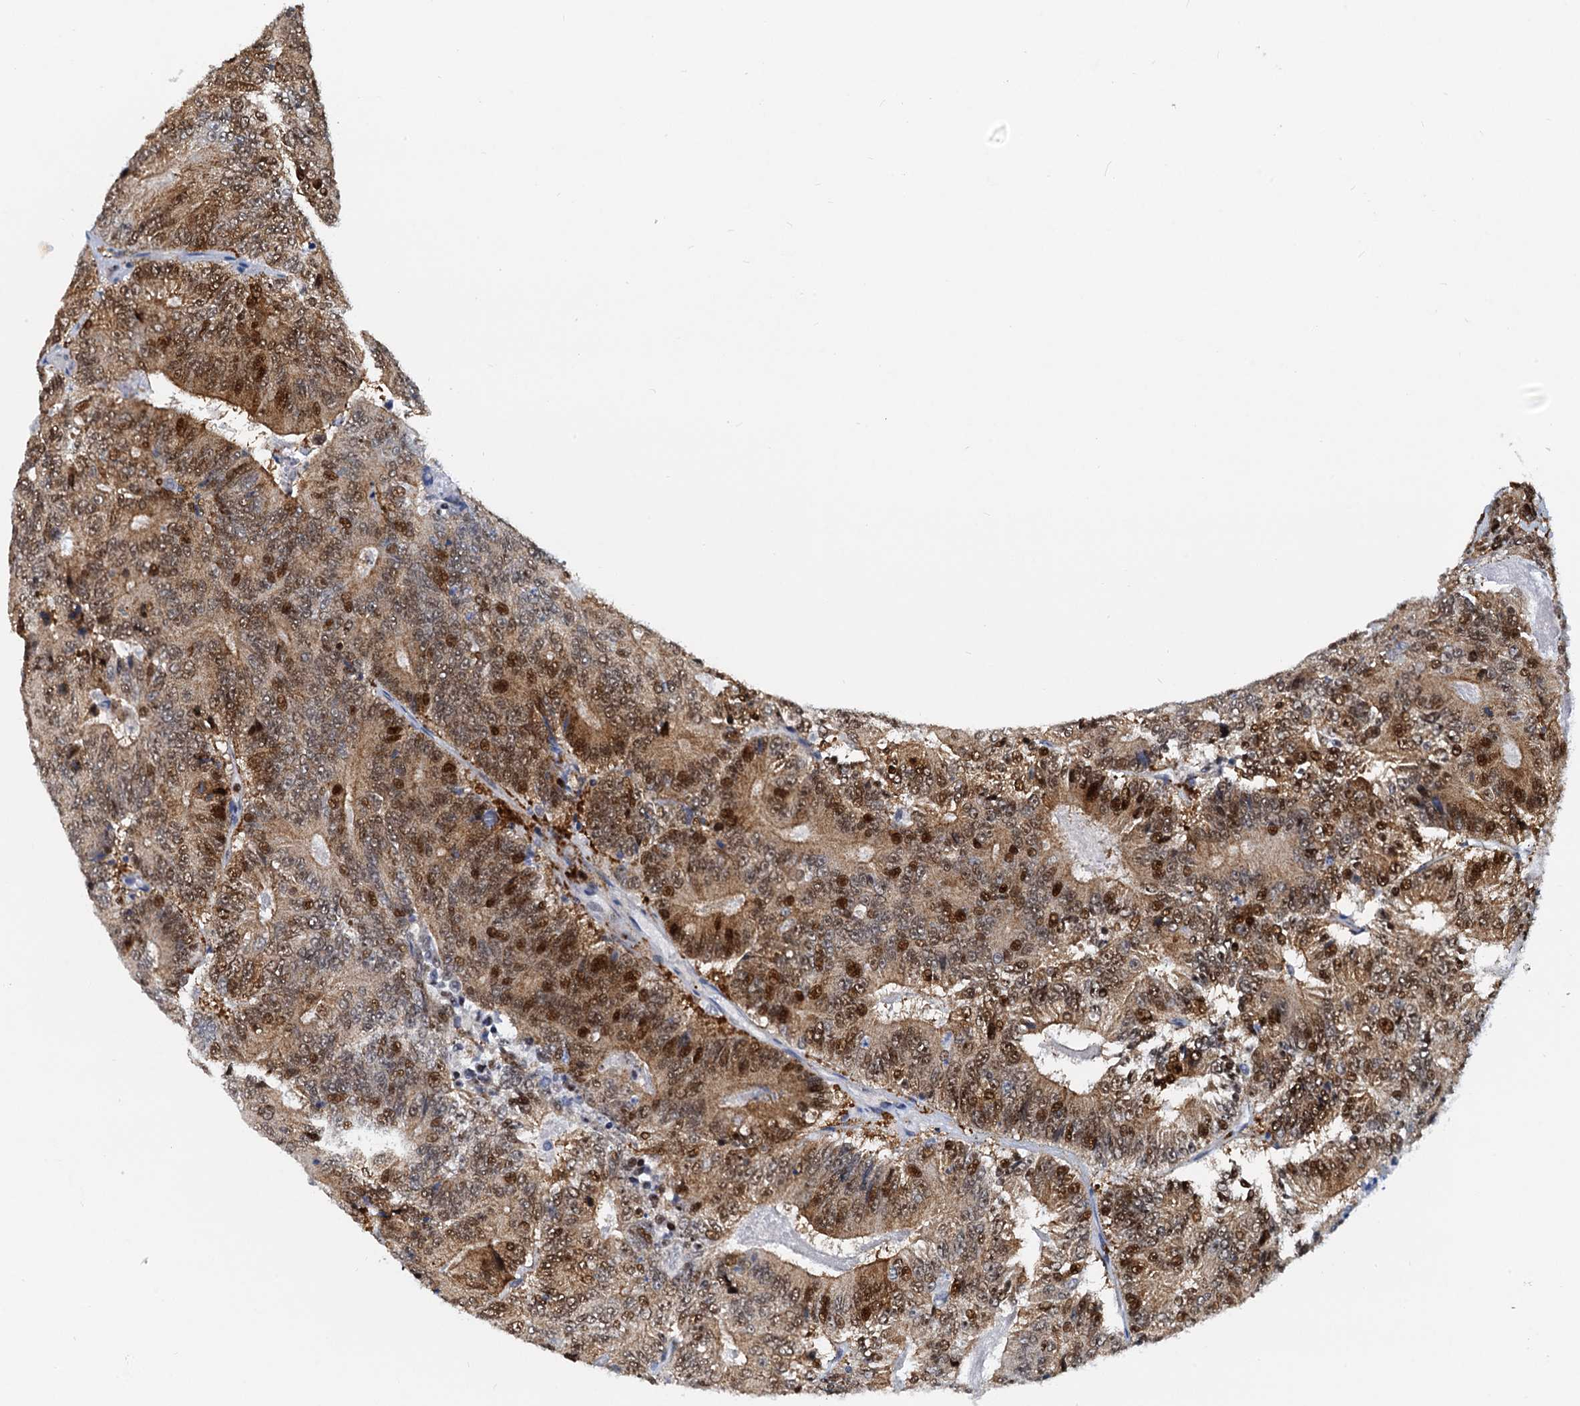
{"staining": {"intensity": "strong", "quantity": ">75%", "location": "cytoplasmic/membranous,nuclear"}, "tissue": "colorectal cancer", "cell_type": "Tumor cells", "image_type": "cancer", "snomed": [{"axis": "morphology", "description": "Adenocarcinoma, NOS"}, {"axis": "topography", "description": "Colon"}], "caption": "Brown immunohistochemical staining in human colorectal cancer (adenocarcinoma) exhibits strong cytoplasmic/membranous and nuclear staining in approximately >75% of tumor cells.", "gene": "PTGES3", "patient": {"sex": "male", "age": 83}}